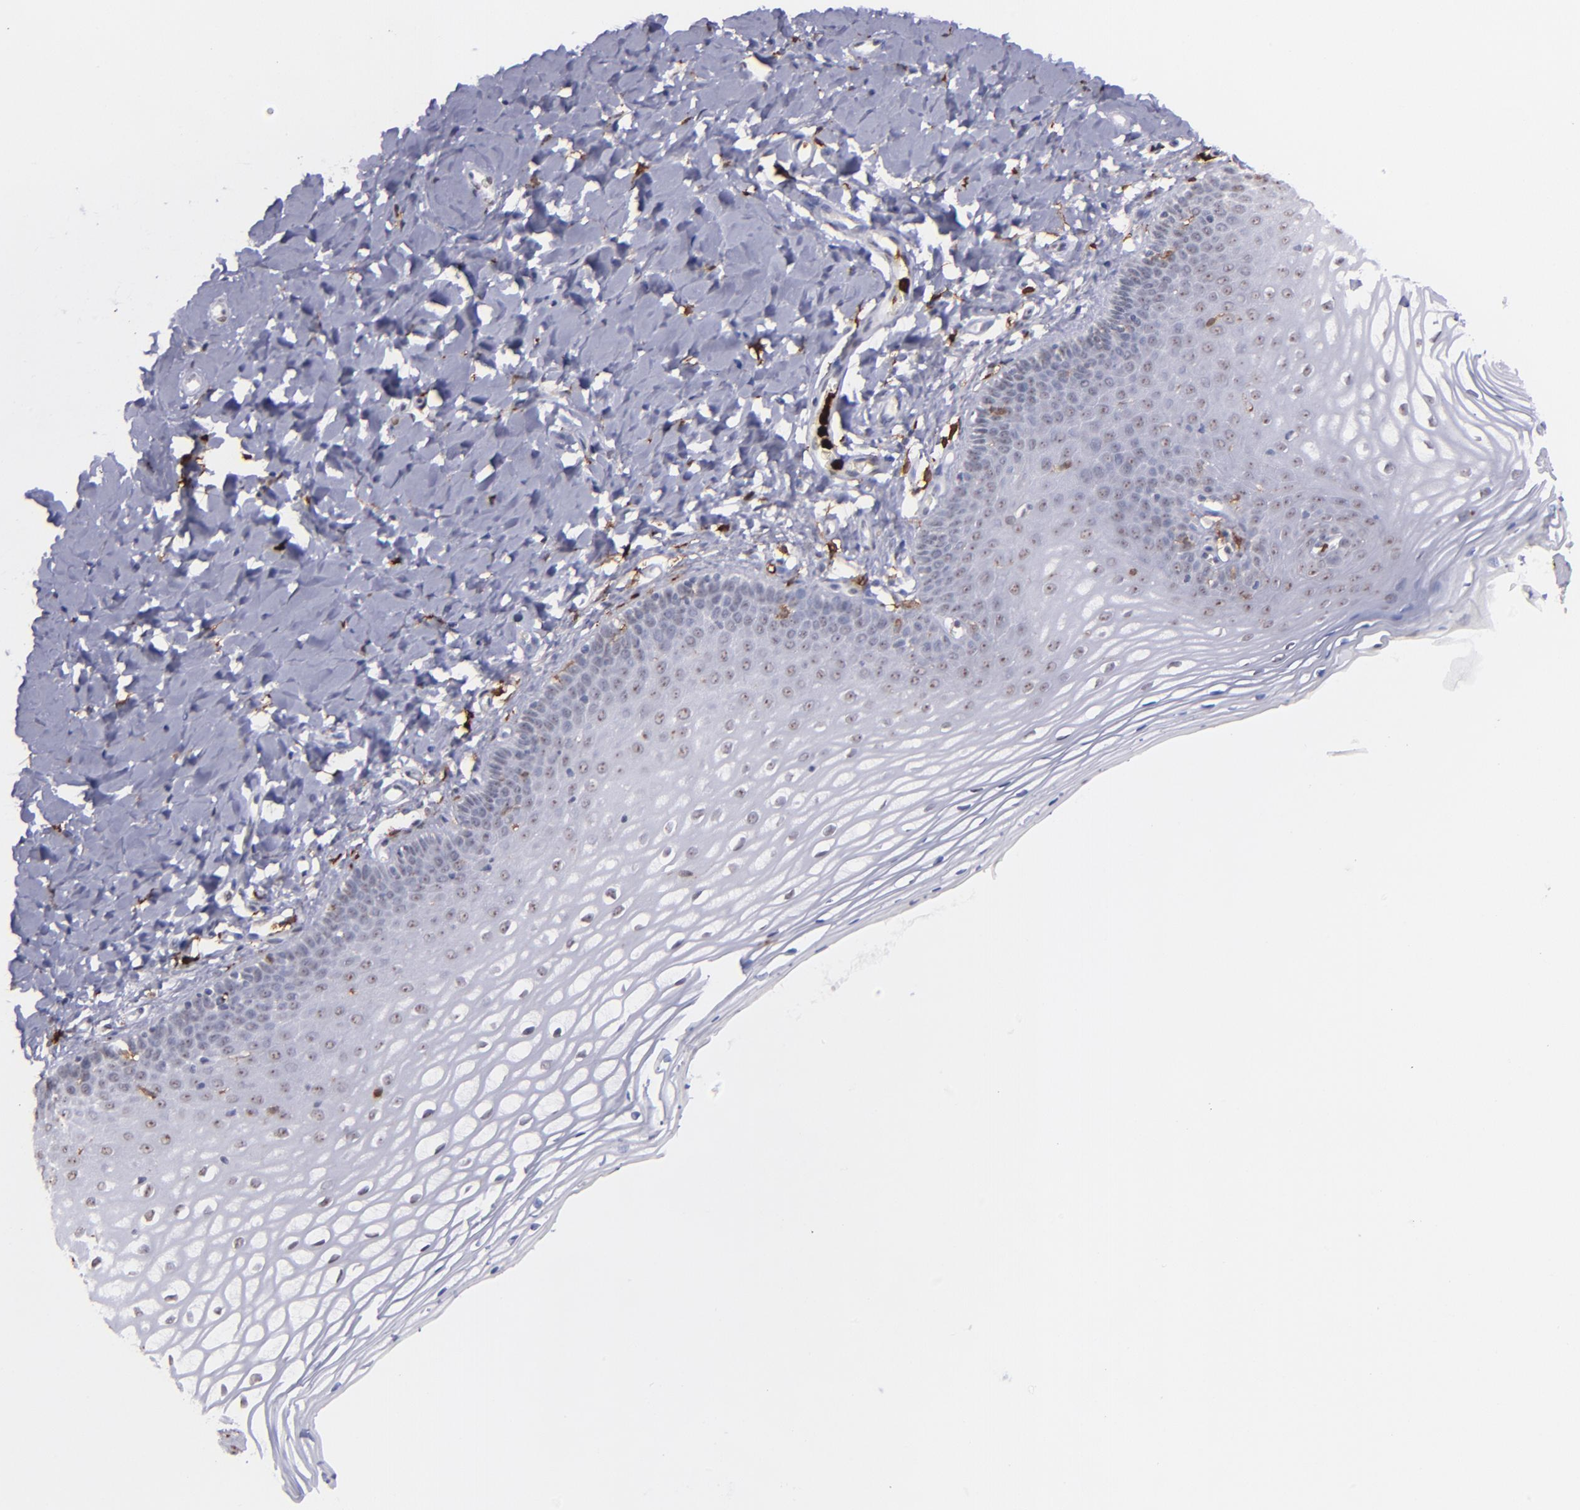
{"staining": {"intensity": "negative", "quantity": "none", "location": "none"}, "tissue": "vagina", "cell_type": "Squamous epithelial cells", "image_type": "normal", "snomed": [{"axis": "morphology", "description": "Normal tissue, NOS"}, {"axis": "topography", "description": "Vagina"}], "caption": "The photomicrograph shows no staining of squamous epithelial cells in unremarkable vagina.", "gene": "NCF2", "patient": {"sex": "female", "age": 55}}